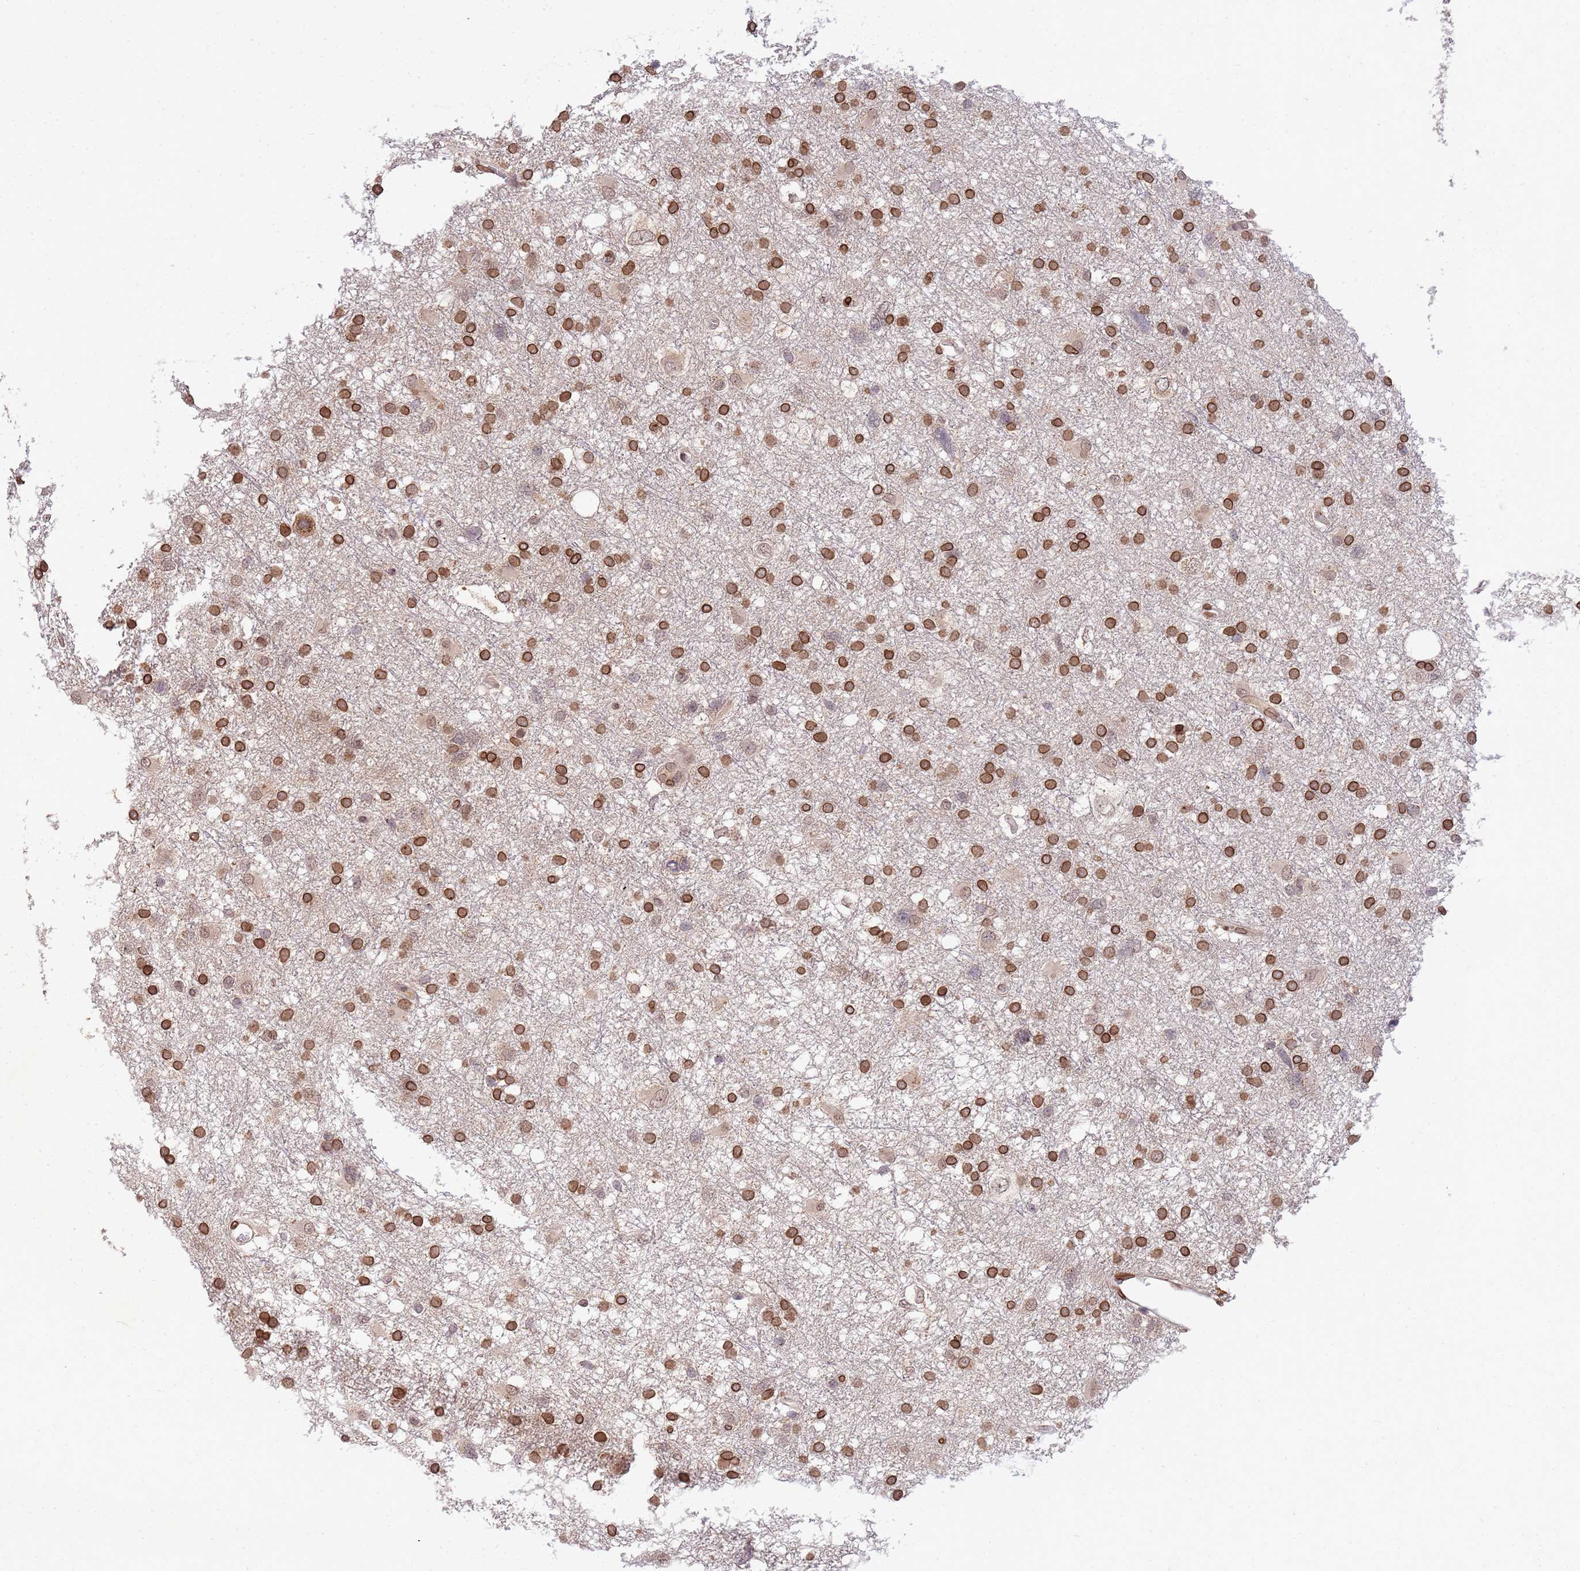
{"staining": {"intensity": "strong", "quantity": ">75%", "location": "cytoplasmic/membranous,nuclear"}, "tissue": "glioma", "cell_type": "Tumor cells", "image_type": "cancer", "snomed": [{"axis": "morphology", "description": "Glioma, malignant, High grade"}, {"axis": "topography", "description": "Brain"}], "caption": "Tumor cells show strong cytoplasmic/membranous and nuclear expression in about >75% of cells in high-grade glioma (malignant).", "gene": "GPR135", "patient": {"sex": "male", "age": 61}}